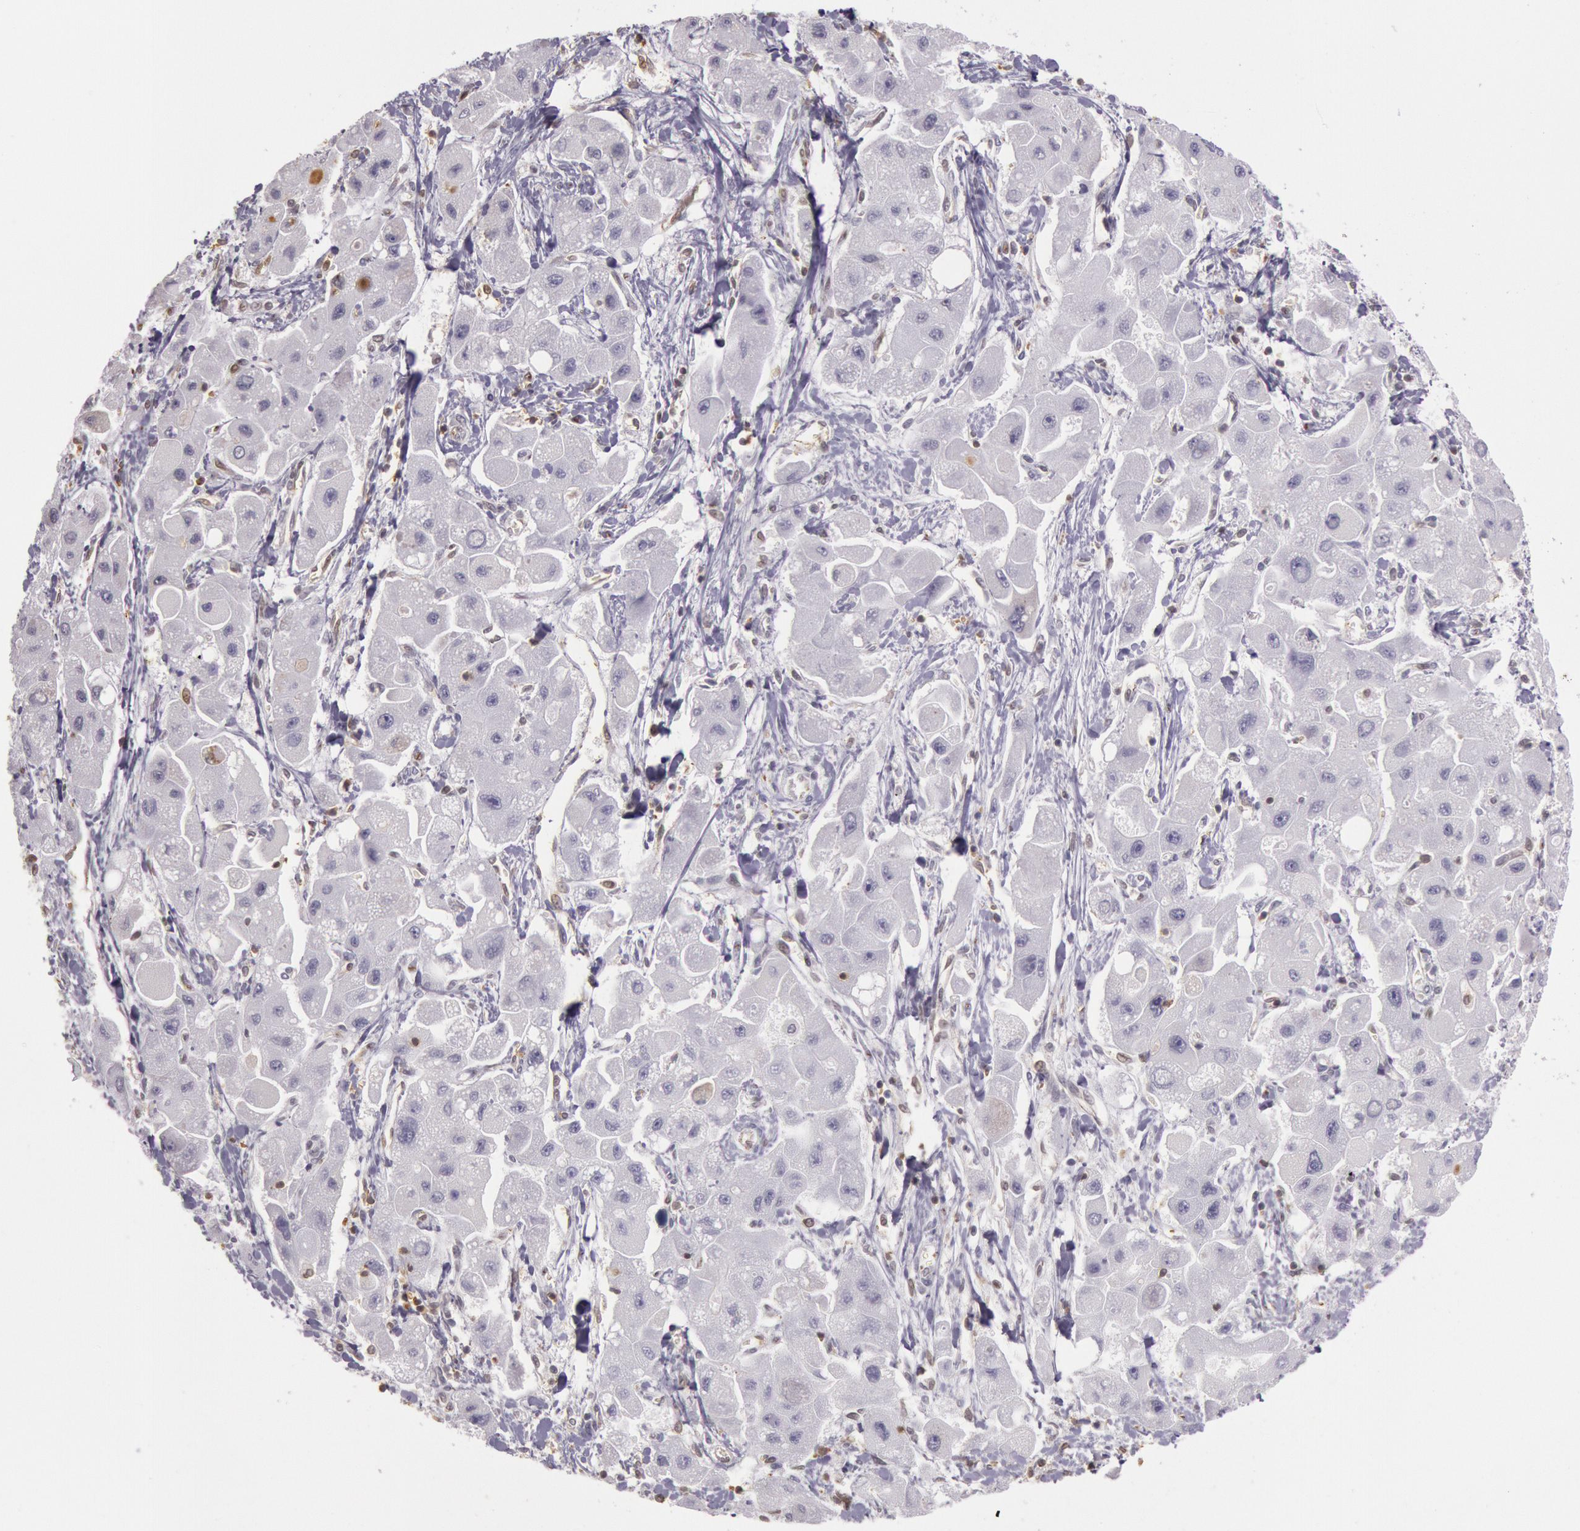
{"staining": {"intensity": "negative", "quantity": "none", "location": "none"}, "tissue": "liver cancer", "cell_type": "Tumor cells", "image_type": "cancer", "snomed": [{"axis": "morphology", "description": "Carcinoma, Hepatocellular, NOS"}, {"axis": "topography", "description": "Liver"}], "caption": "This is an IHC micrograph of hepatocellular carcinoma (liver). There is no staining in tumor cells.", "gene": "HIF1A", "patient": {"sex": "male", "age": 24}}